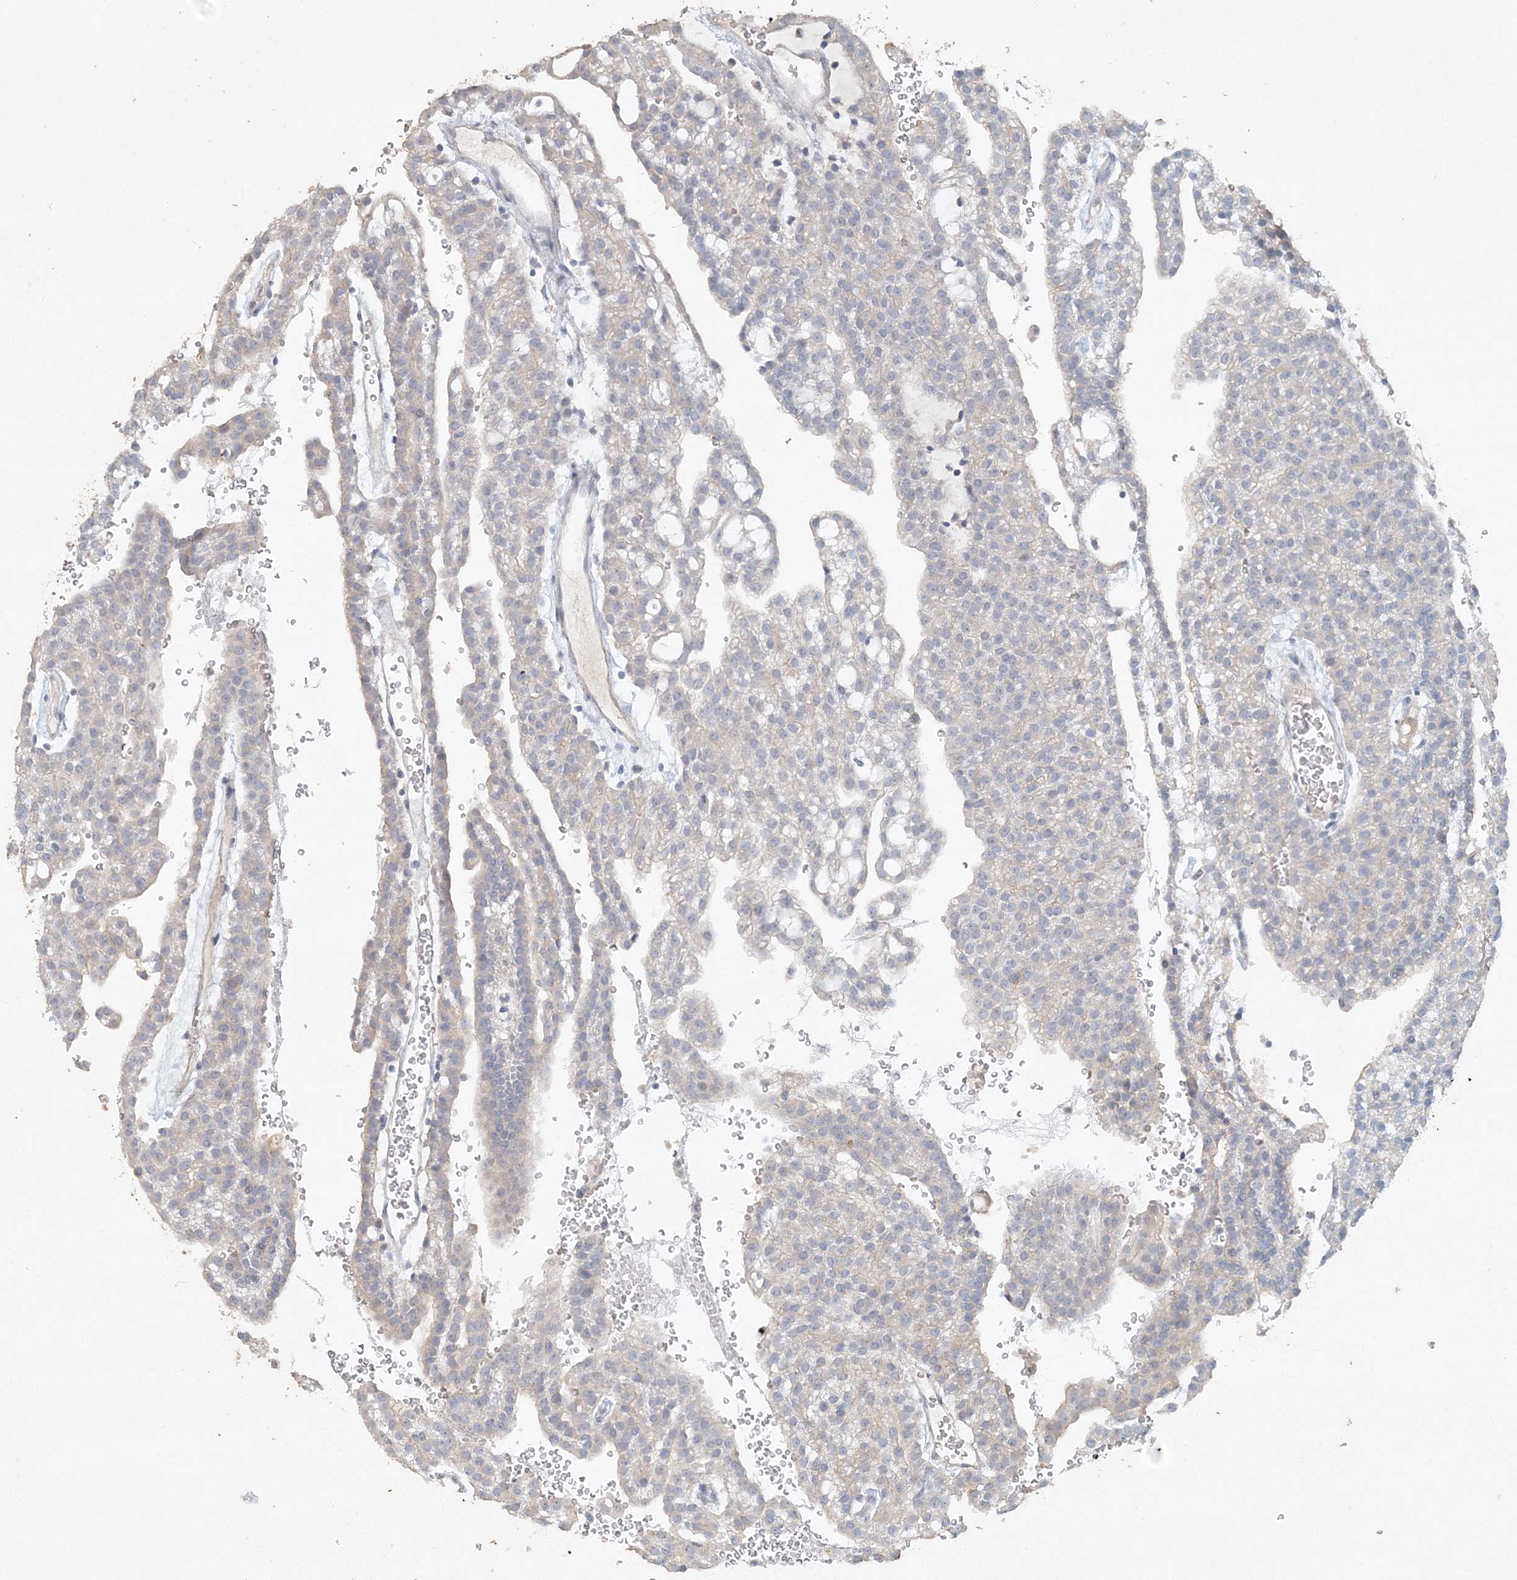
{"staining": {"intensity": "negative", "quantity": "none", "location": "none"}, "tissue": "renal cancer", "cell_type": "Tumor cells", "image_type": "cancer", "snomed": [{"axis": "morphology", "description": "Adenocarcinoma, NOS"}, {"axis": "topography", "description": "Kidney"}], "caption": "This image is of renal adenocarcinoma stained with IHC to label a protein in brown with the nuclei are counter-stained blue. There is no staining in tumor cells.", "gene": "DNAH5", "patient": {"sex": "male", "age": 63}}